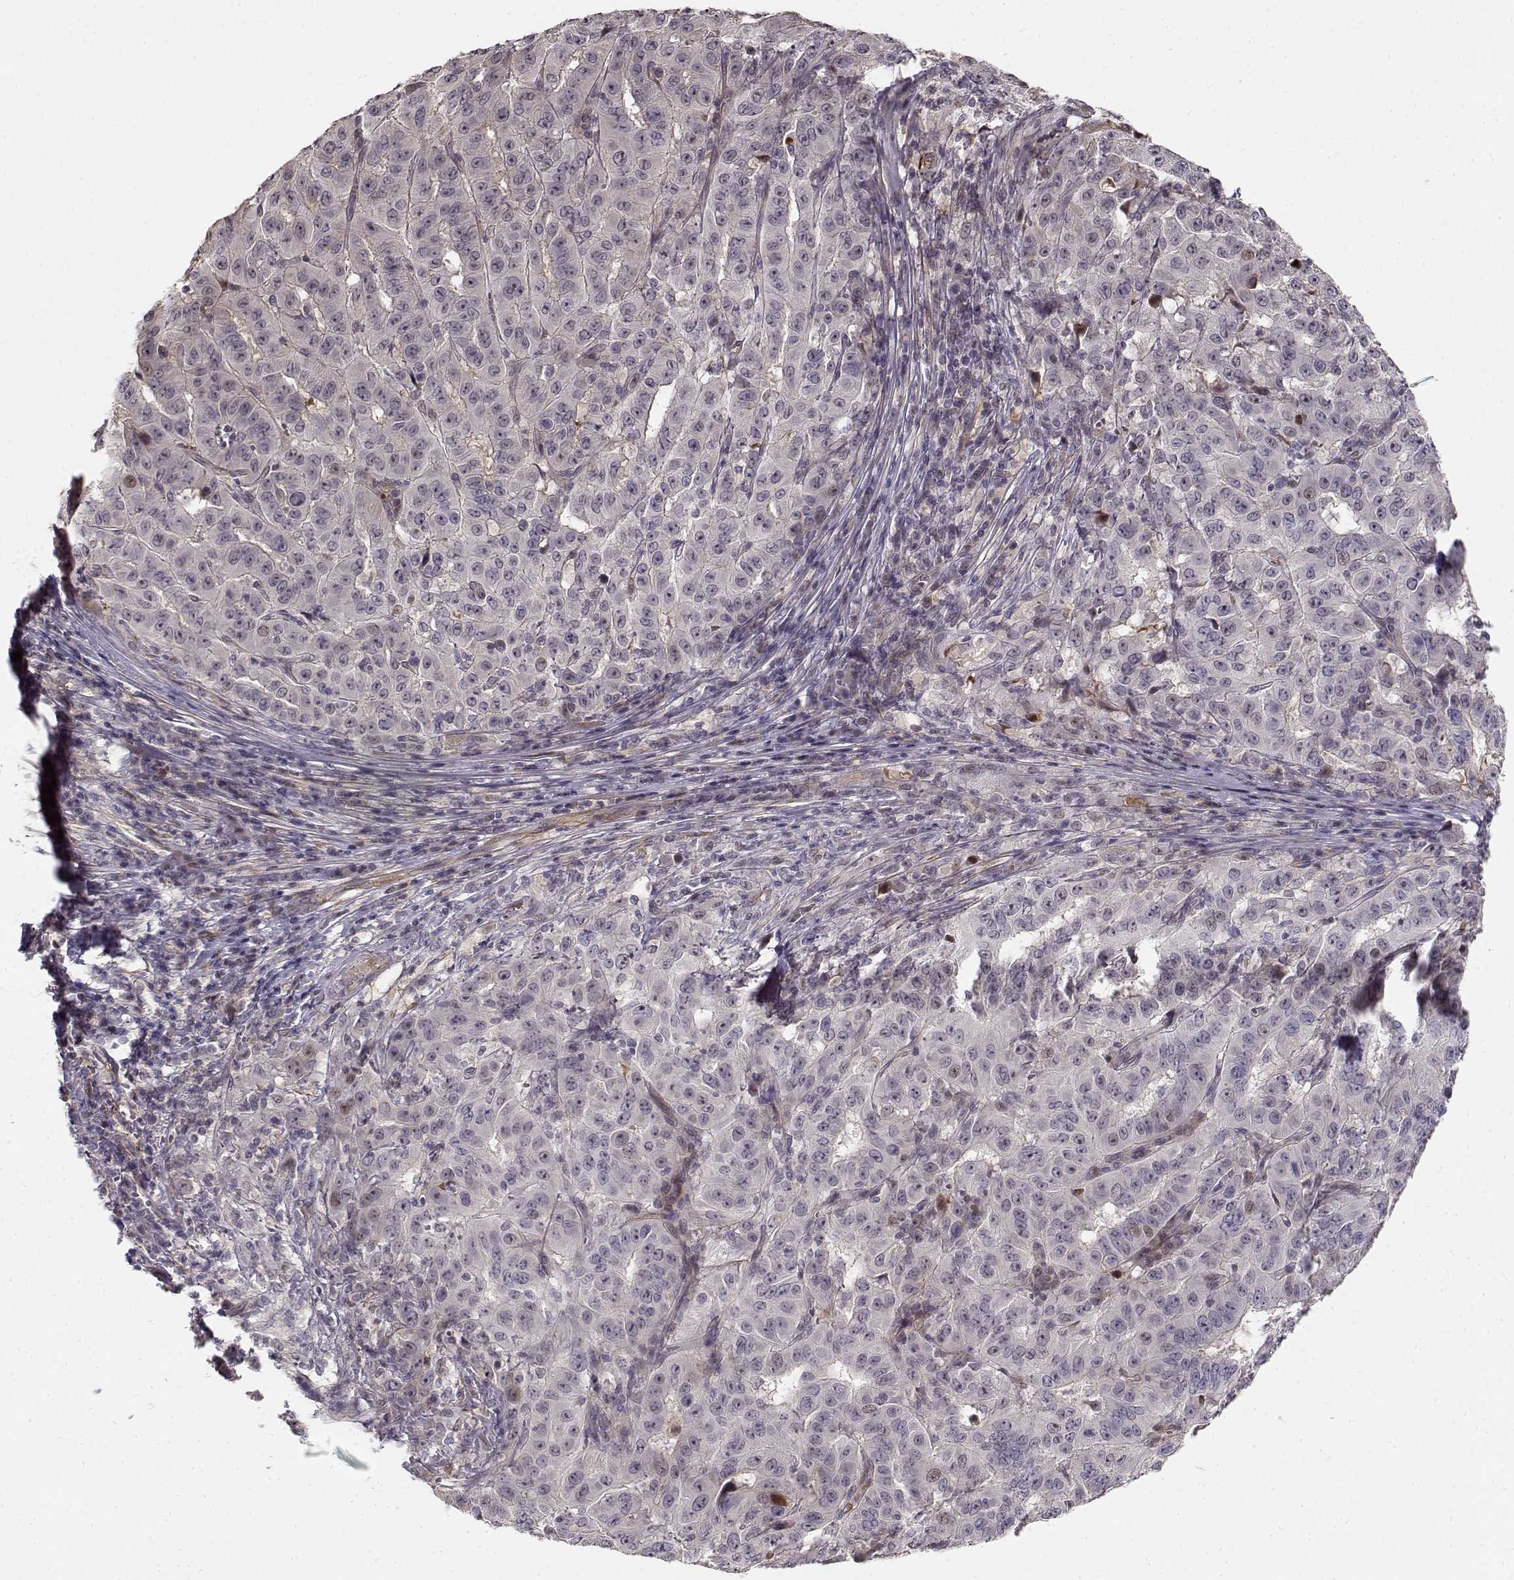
{"staining": {"intensity": "negative", "quantity": "none", "location": "none"}, "tissue": "pancreatic cancer", "cell_type": "Tumor cells", "image_type": "cancer", "snomed": [{"axis": "morphology", "description": "Adenocarcinoma, NOS"}, {"axis": "topography", "description": "Pancreas"}], "caption": "High magnification brightfield microscopy of adenocarcinoma (pancreatic) stained with DAB (3,3'-diaminobenzidine) (brown) and counterstained with hematoxylin (blue): tumor cells show no significant staining.", "gene": "RGS9BP", "patient": {"sex": "male", "age": 63}}